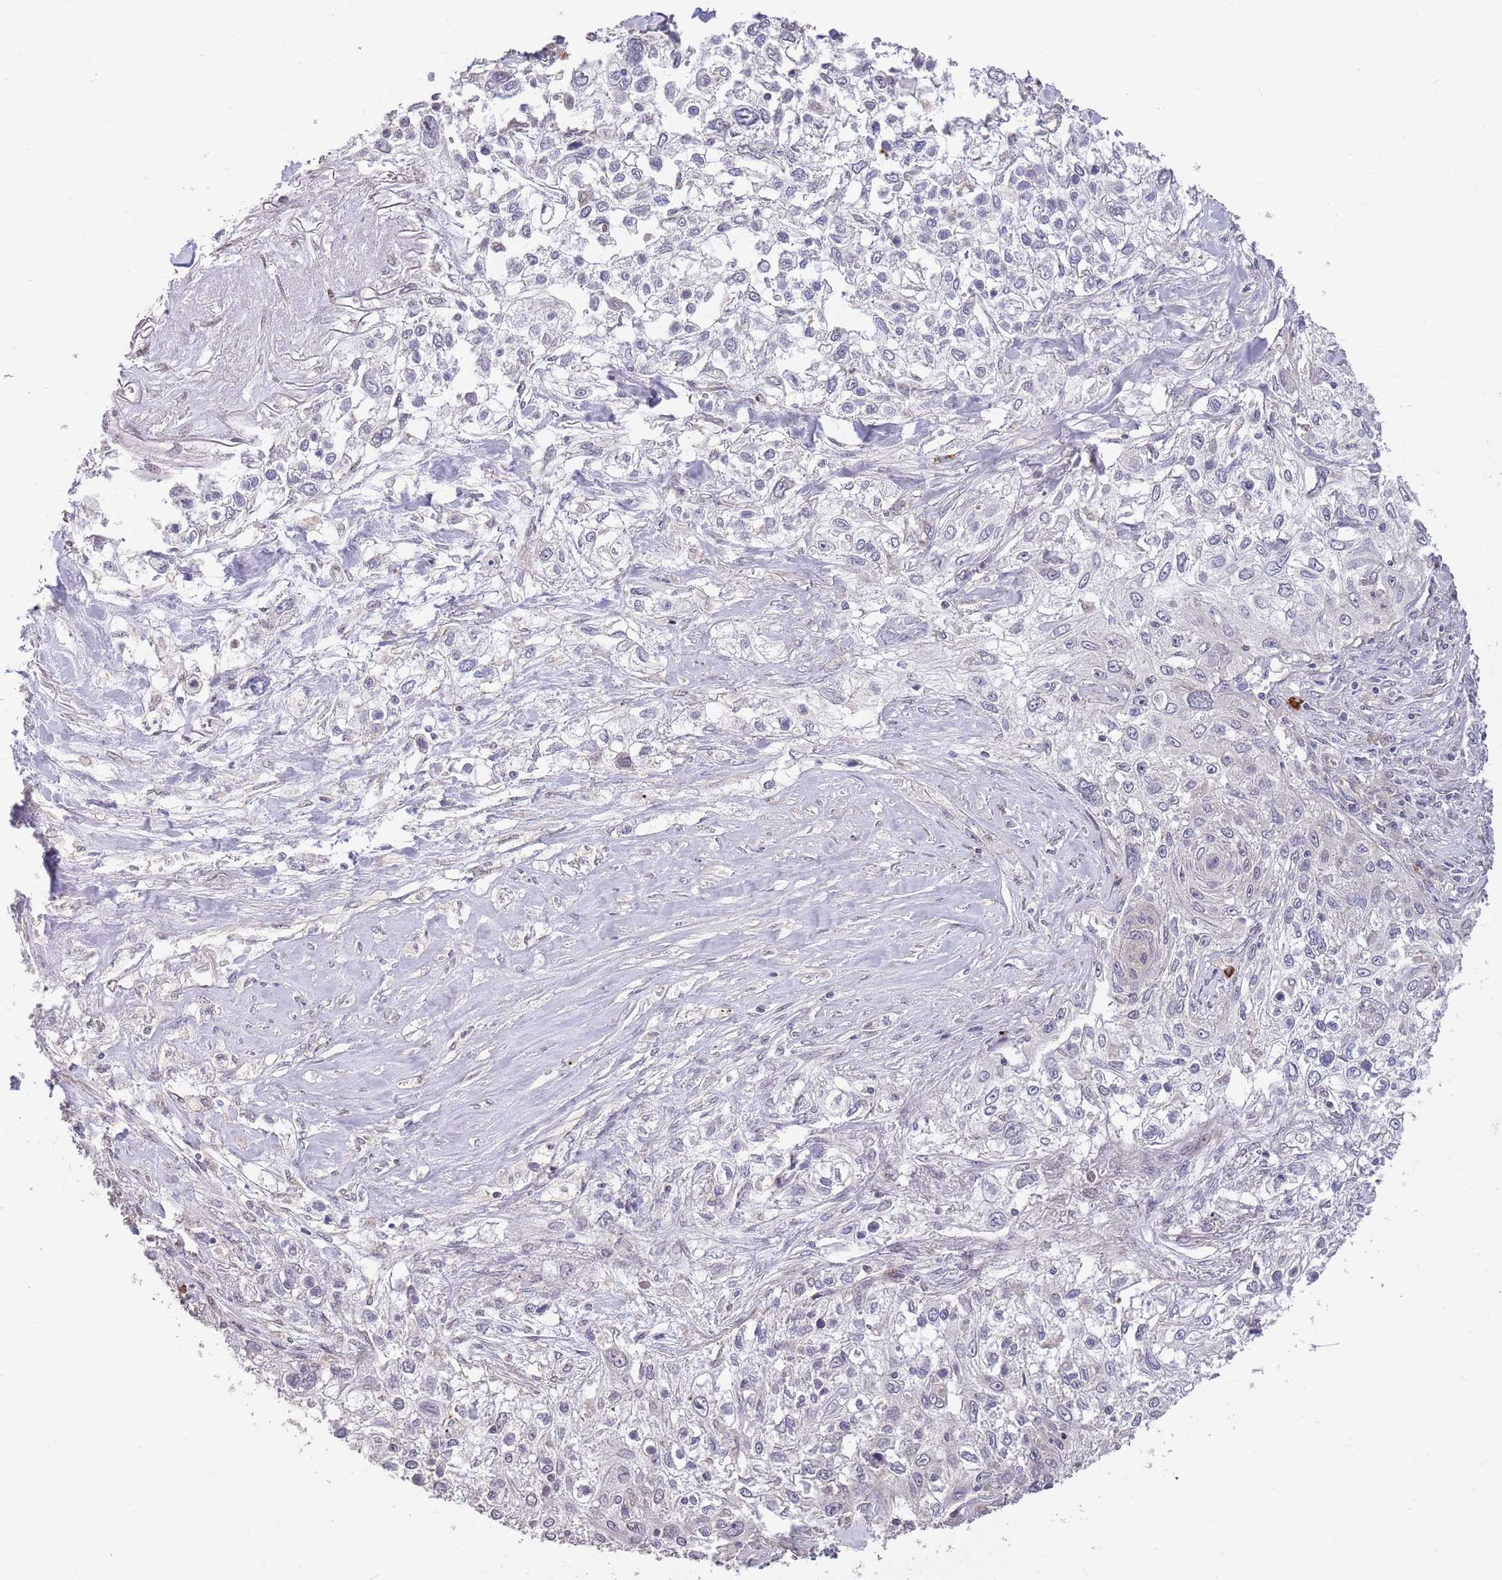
{"staining": {"intensity": "negative", "quantity": "none", "location": "none"}, "tissue": "lung cancer", "cell_type": "Tumor cells", "image_type": "cancer", "snomed": [{"axis": "morphology", "description": "Squamous cell carcinoma, NOS"}, {"axis": "topography", "description": "Lung"}], "caption": "Micrograph shows no significant protein staining in tumor cells of lung squamous cell carcinoma.", "gene": "MARVELD2", "patient": {"sex": "female", "age": 69}}